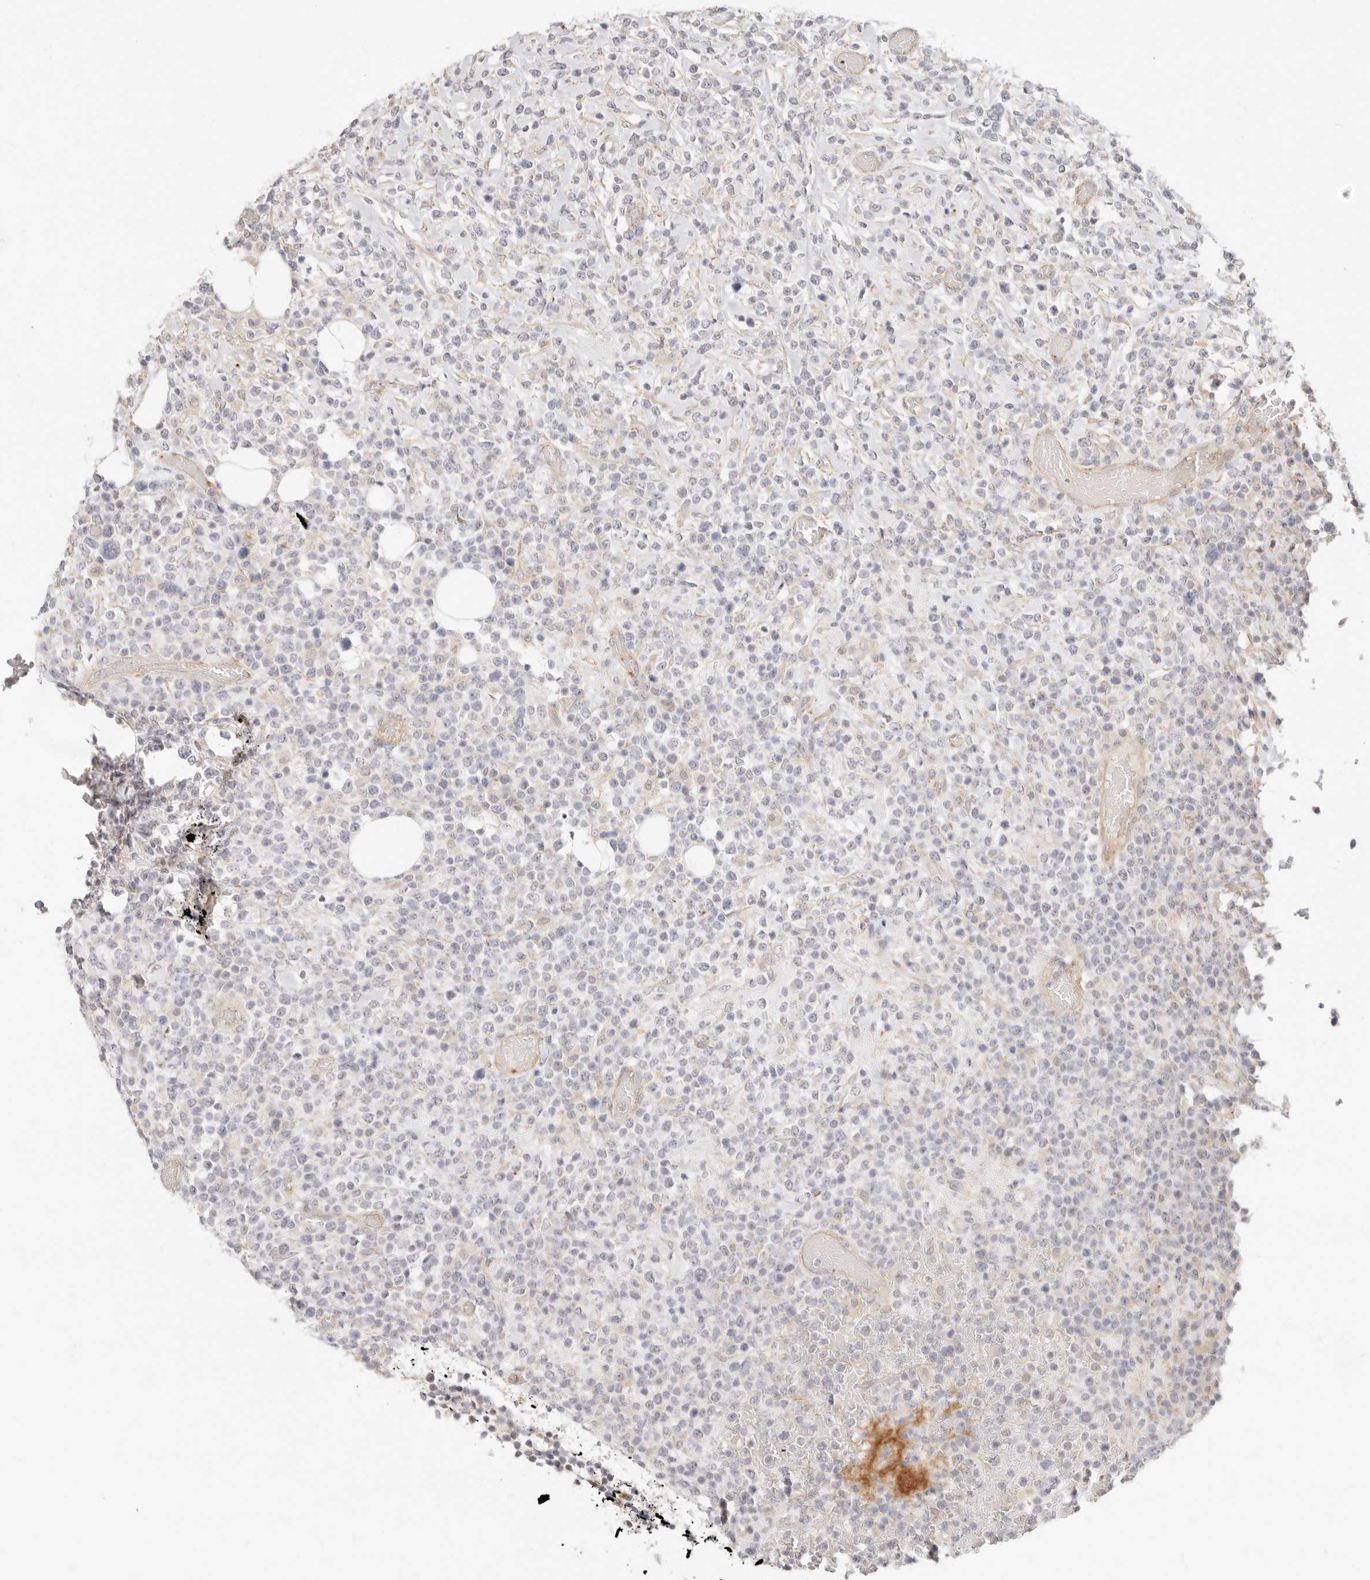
{"staining": {"intensity": "negative", "quantity": "none", "location": "none"}, "tissue": "lymphoma", "cell_type": "Tumor cells", "image_type": "cancer", "snomed": [{"axis": "morphology", "description": "Malignant lymphoma, non-Hodgkin's type, High grade"}, {"axis": "topography", "description": "Colon"}], "caption": "Immunohistochemical staining of human lymphoma demonstrates no significant staining in tumor cells.", "gene": "UBXN10", "patient": {"sex": "female", "age": 53}}